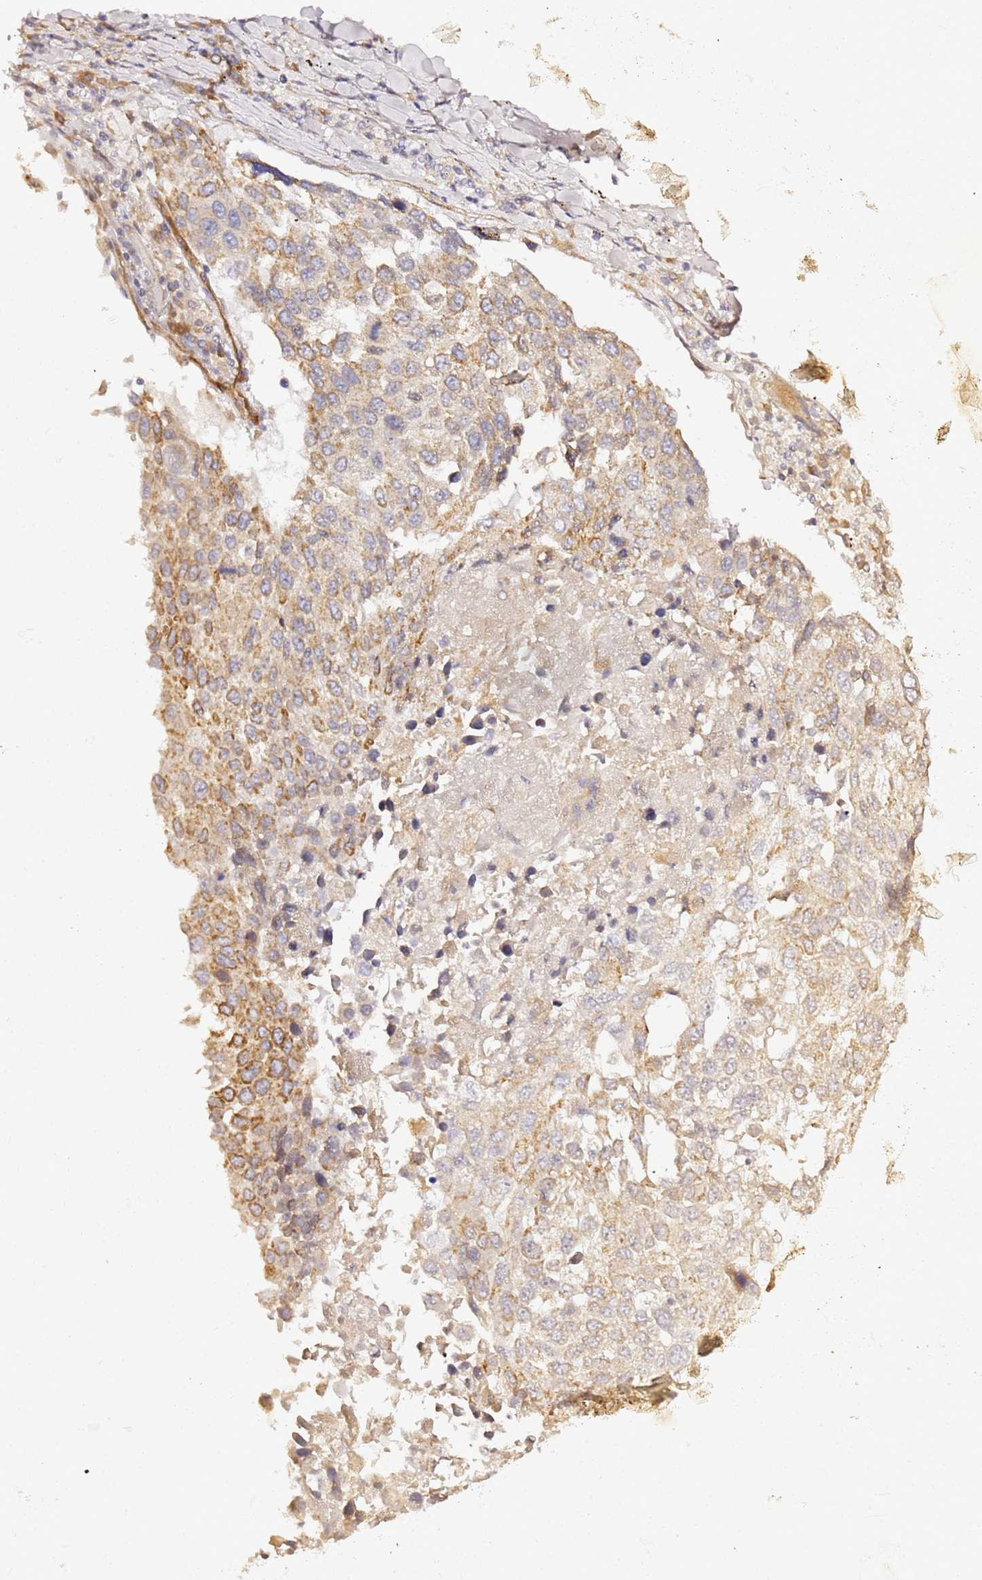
{"staining": {"intensity": "moderate", "quantity": ">75%", "location": "cytoplasmic/membranous"}, "tissue": "lung cancer", "cell_type": "Tumor cells", "image_type": "cancer", "snomed": [{"axis": "morphology", "description": "Squamous cell carcinoma, NOS"}, {"axis": "topography", "description": "Lung"}], "caption": "Squamous cell carcinoma (lung) stained with immunohistochemistry (IHC) exhibits moderate cytoplasmic/membranous staining in approximately >75% of tumor cells.", "gene": "KIF7", "patient": {"sex": "male", "age": 65}}